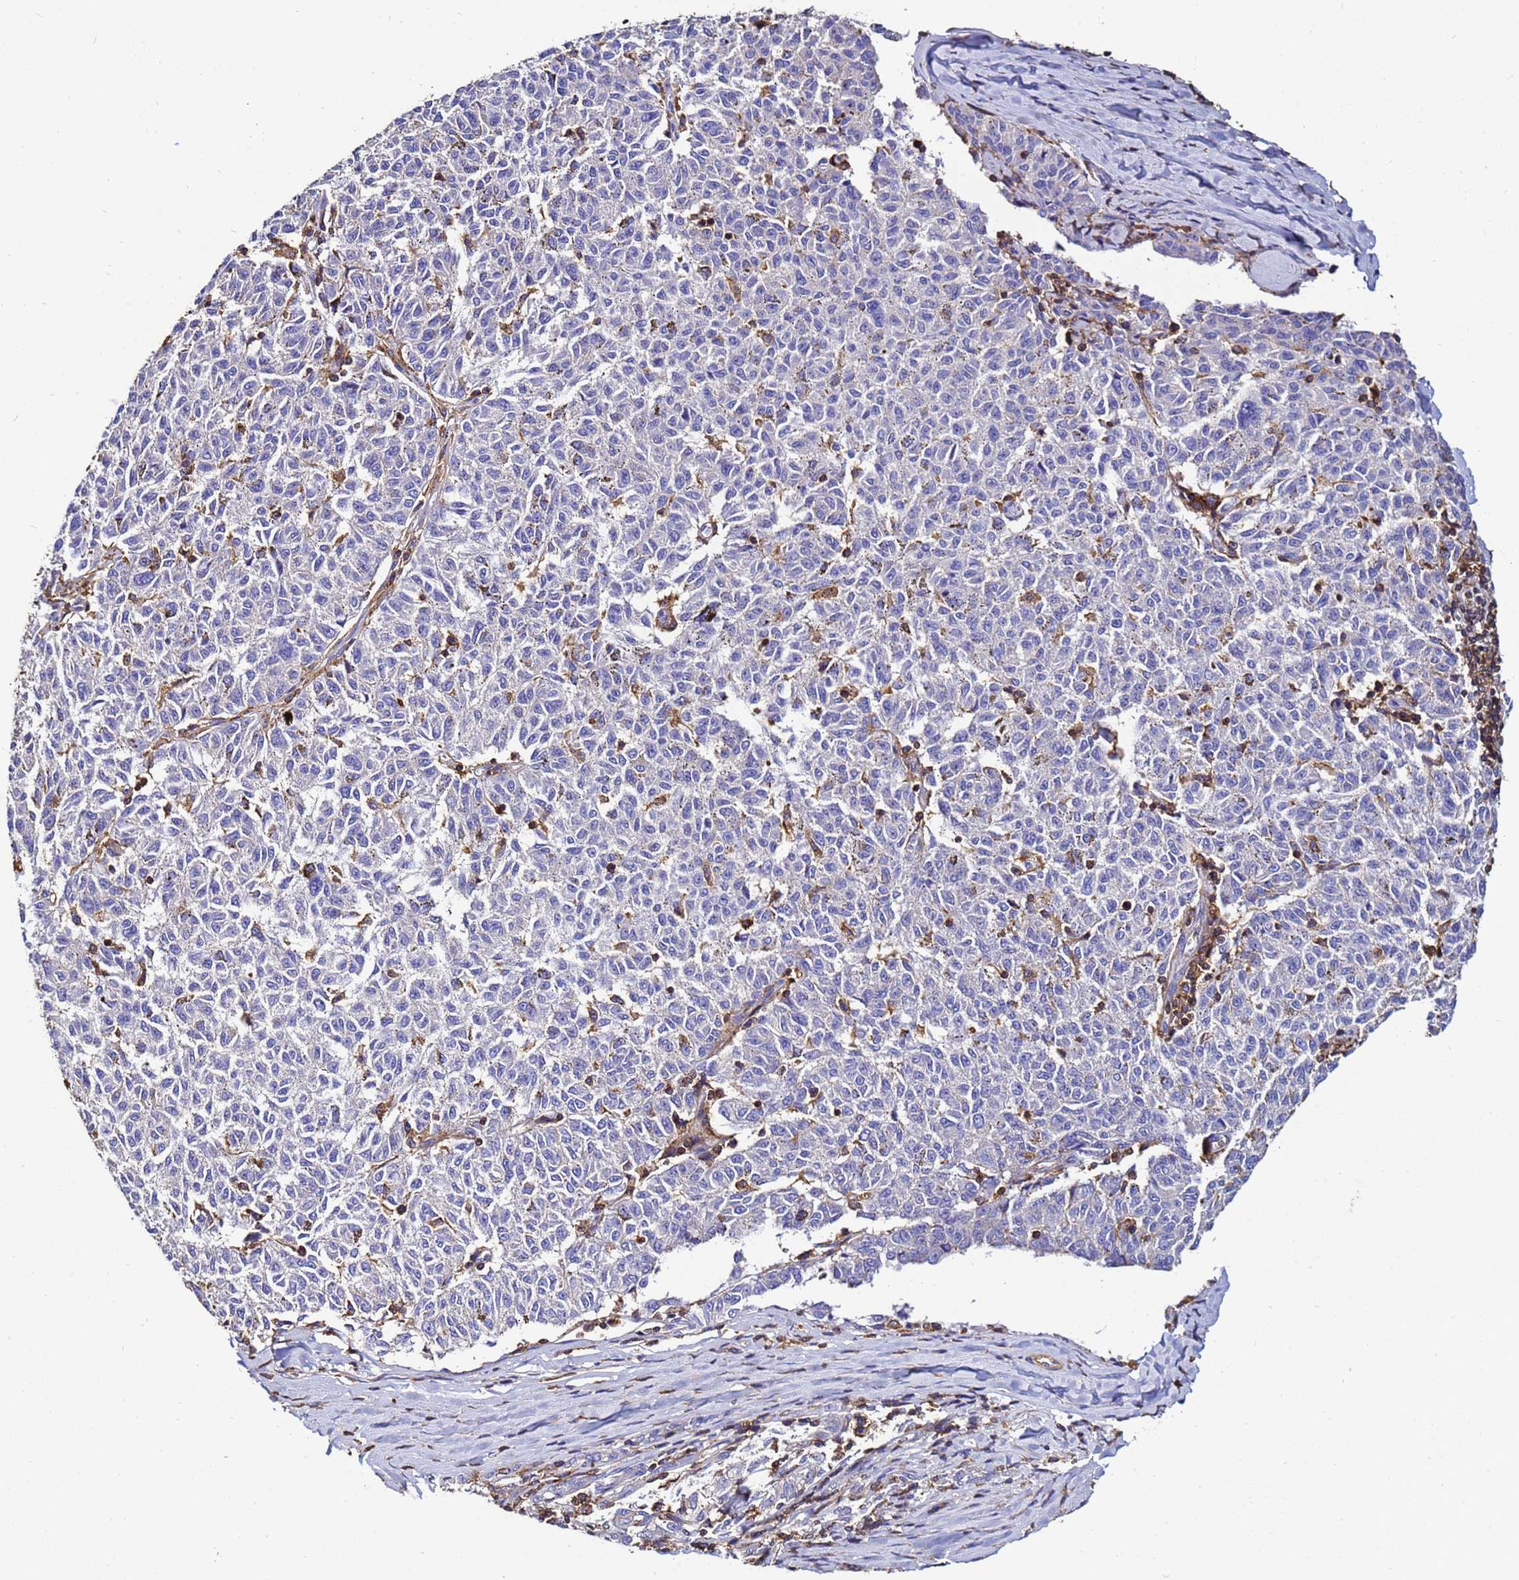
{"staining": {"intensity": "negative", "quantity": "none", "location": "none"}, "tissue": "melanoma", "cell_type": "Tumor cells", "image_type": "cancer", "snomed": [{"axis": "morphology", "description": "Malignant melanoma, NOS"}, {"axis": "topography", "description": "Skin"}], "caption": "Tumor cells are negative for protein expression in human malignant melanoma.", "gene": "ACTB", "patient": {"sex": "female", "age": 72}}